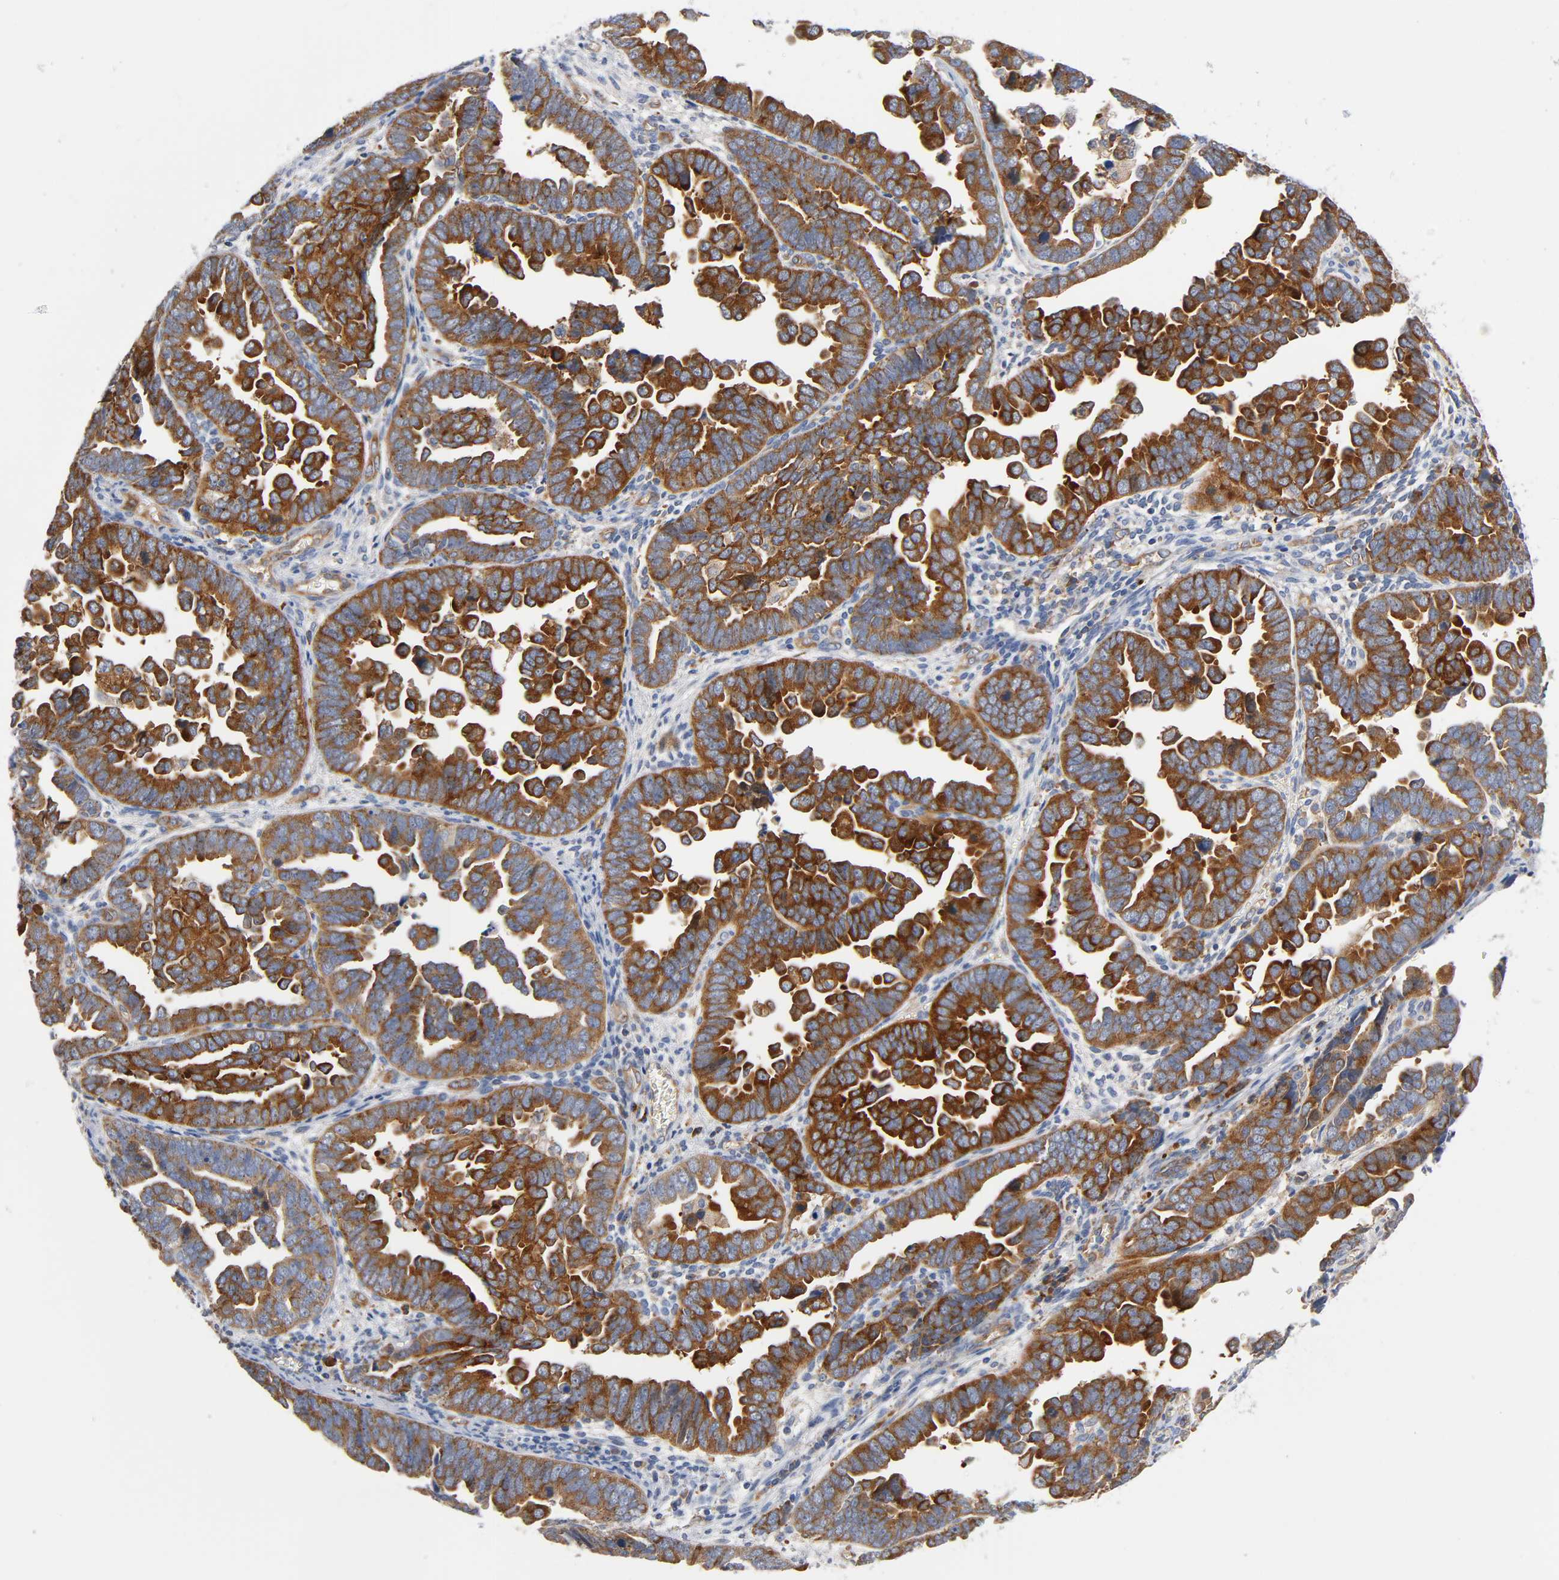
{"staining": {"intensity": "moderate", "quantity": ">75%", "location": "cytoplasmic/membranous"}, "tissue": "endometrial cancer", "cell_type": "Tumor cells", "image_type": "cancer", "snomed": [{"axis": "morphology", "description": "Adenocarcinoma, NOS"}, {"axis": "topography", "description": "Endometrium"}], "caption": "Protein staining reveals moderate cytoplasmic/membranous staining in approximately >75% of tumor cells in endometrial cancer.", "gene": "CD2AP", "patient": {"sex": "female", "age": 75}}